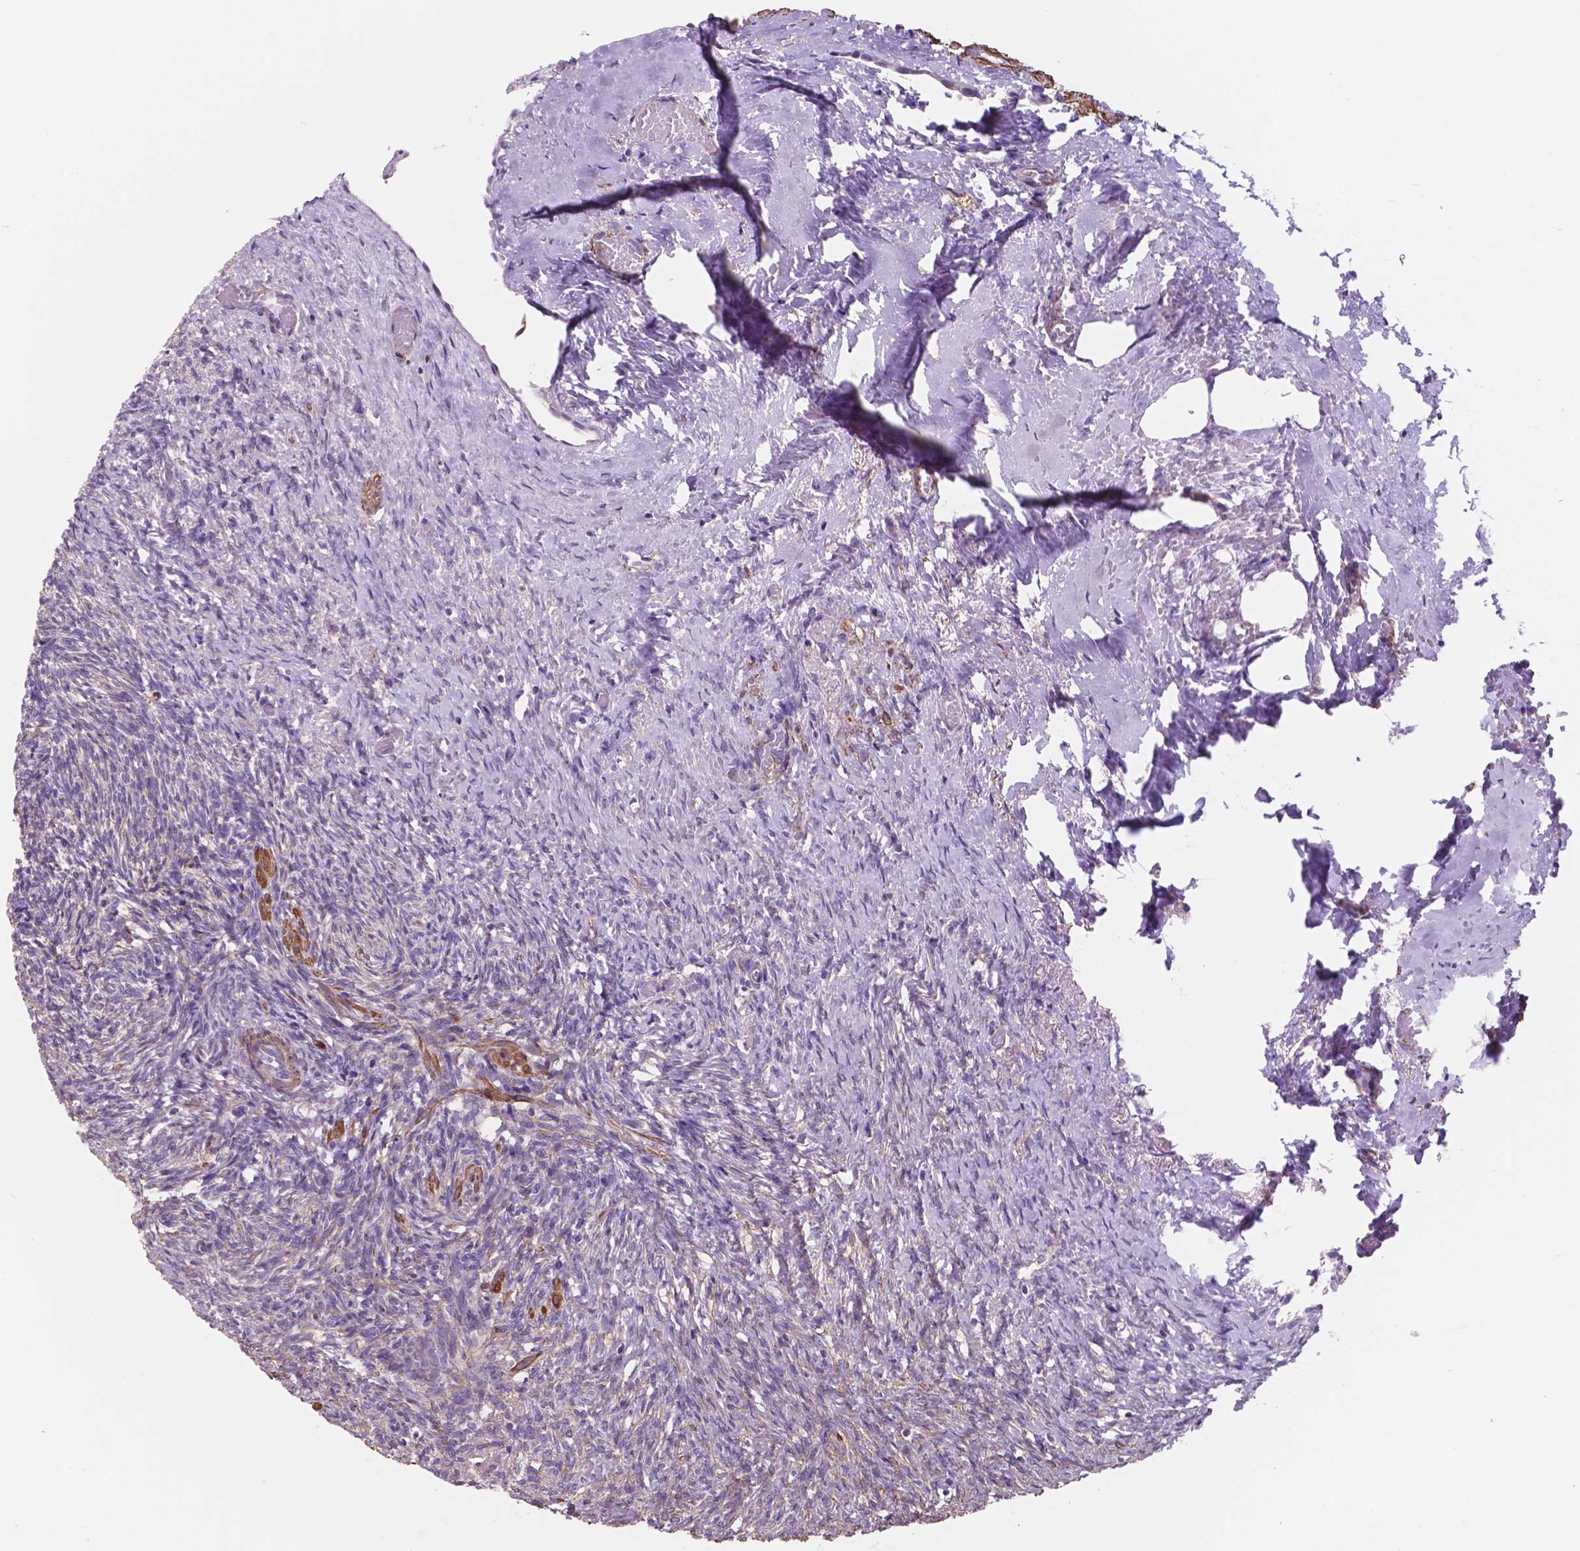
{"staining": {"intensity": "negative", "quantity": "none", "location": "none"}, "tissue": "ovary", "cell_type": "Follicle cells", "image_type": "normal", "snomed": [{"axis": "morphology", "description": "Normal tissue, NOS"}, {"axis": "topography", "description": "Ovary"}], "caption": "Ovary stained for a protein using IHC exhibits no staining follicle cells.", "gene": "TOR2A", "patient": {"sex": "female", "age": 46}}